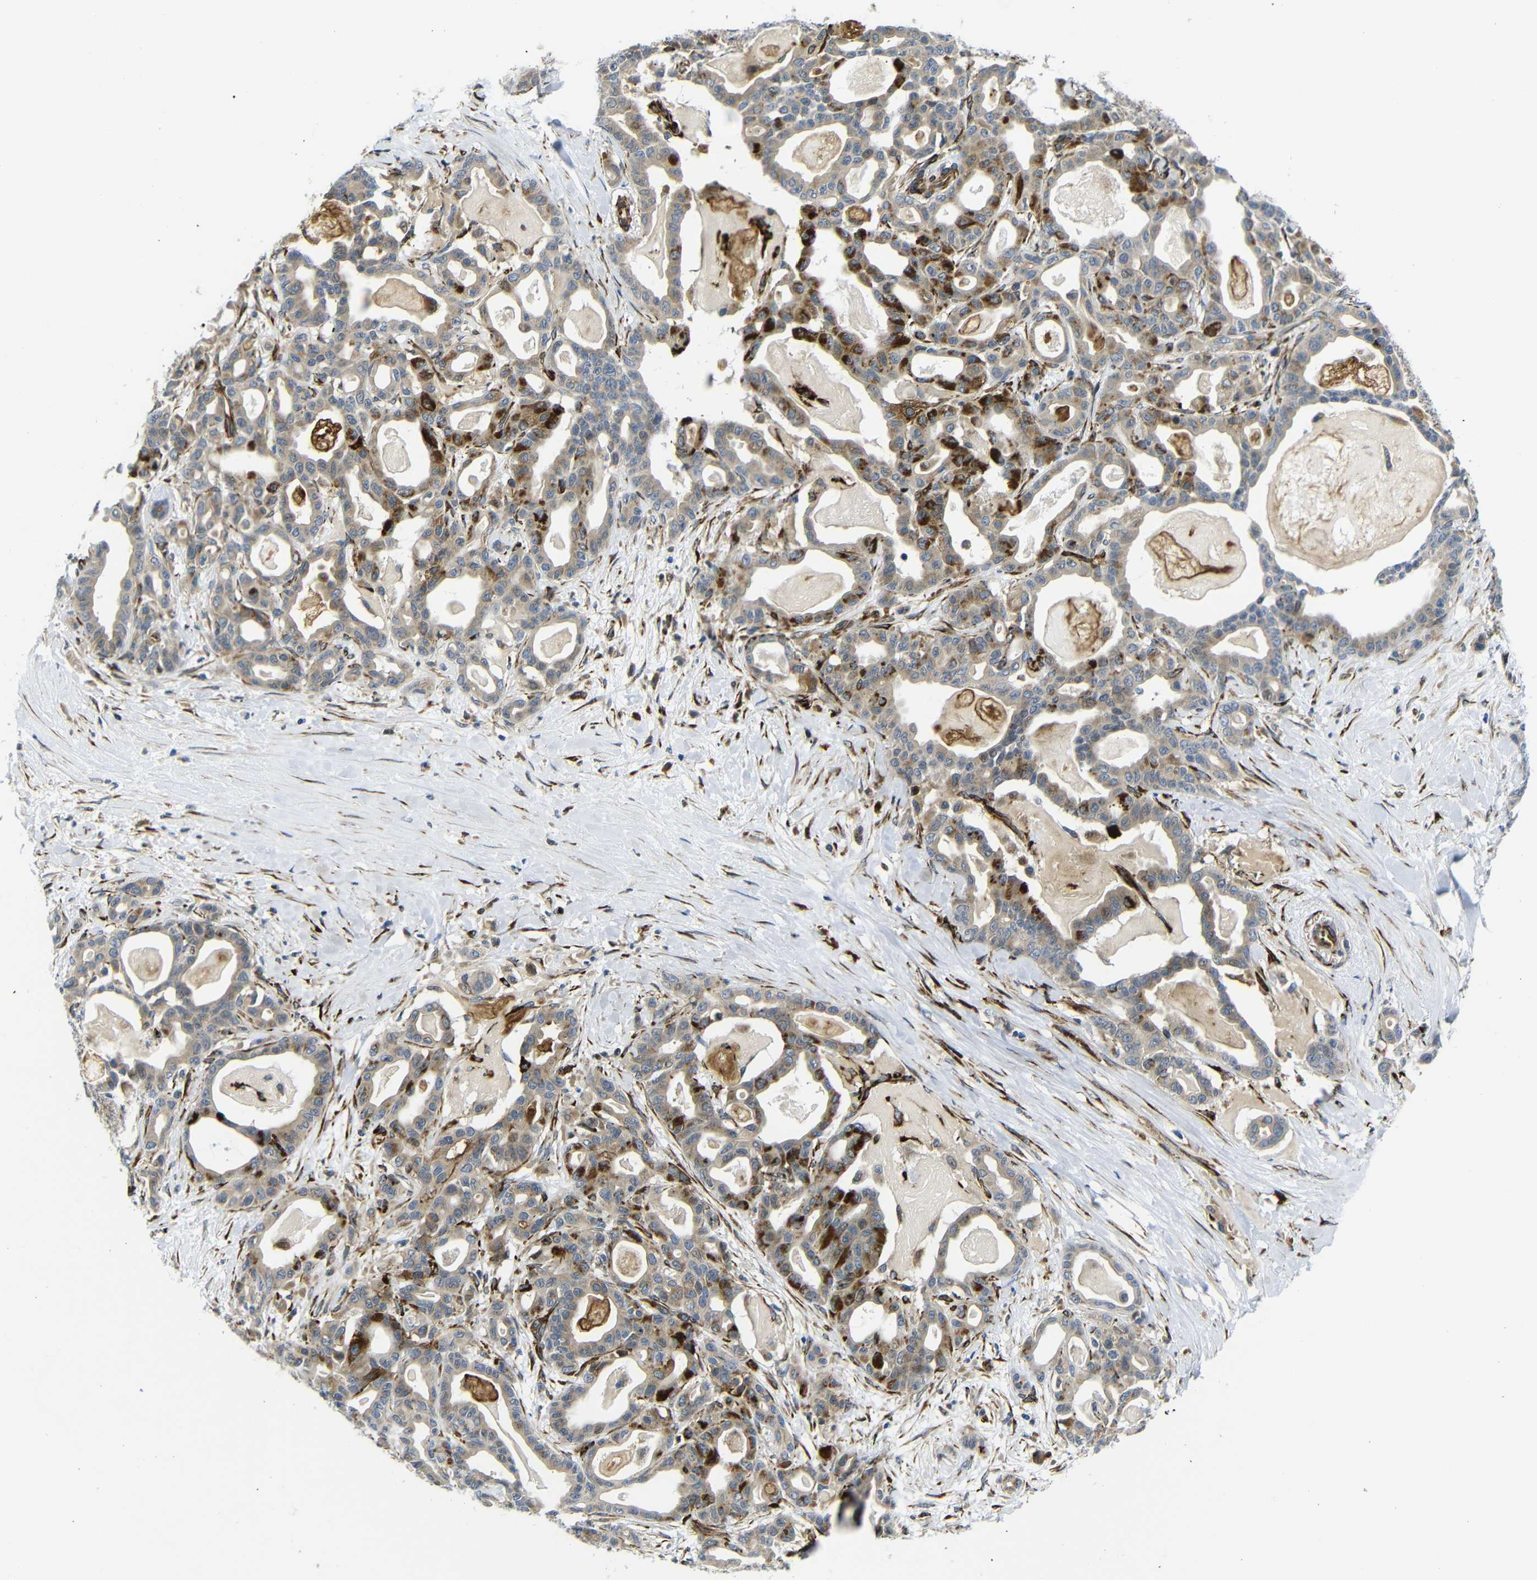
{"staining": {"intensity": "moderate", "quantity": "25%-75%", "location": "cytoplasmic/membranous"}, "tissue": "pancreatic cancer", "cell_type": "Tumor cells", "image_type": "cancer", "snomed": [{"axis": "morphology", "description": "Adenocarcinoma, NOS"}, {"axis": "topography", "description": "Pancreas"}], "caption": "The image reveals a brown stain indicating the presence of a protein in the cytoplasmic/membranous of tumor cells in pancreatic cancer (adenocarcinoma).", "gene": "PARP14", "patient": {"sex": "male", "age": 63}}